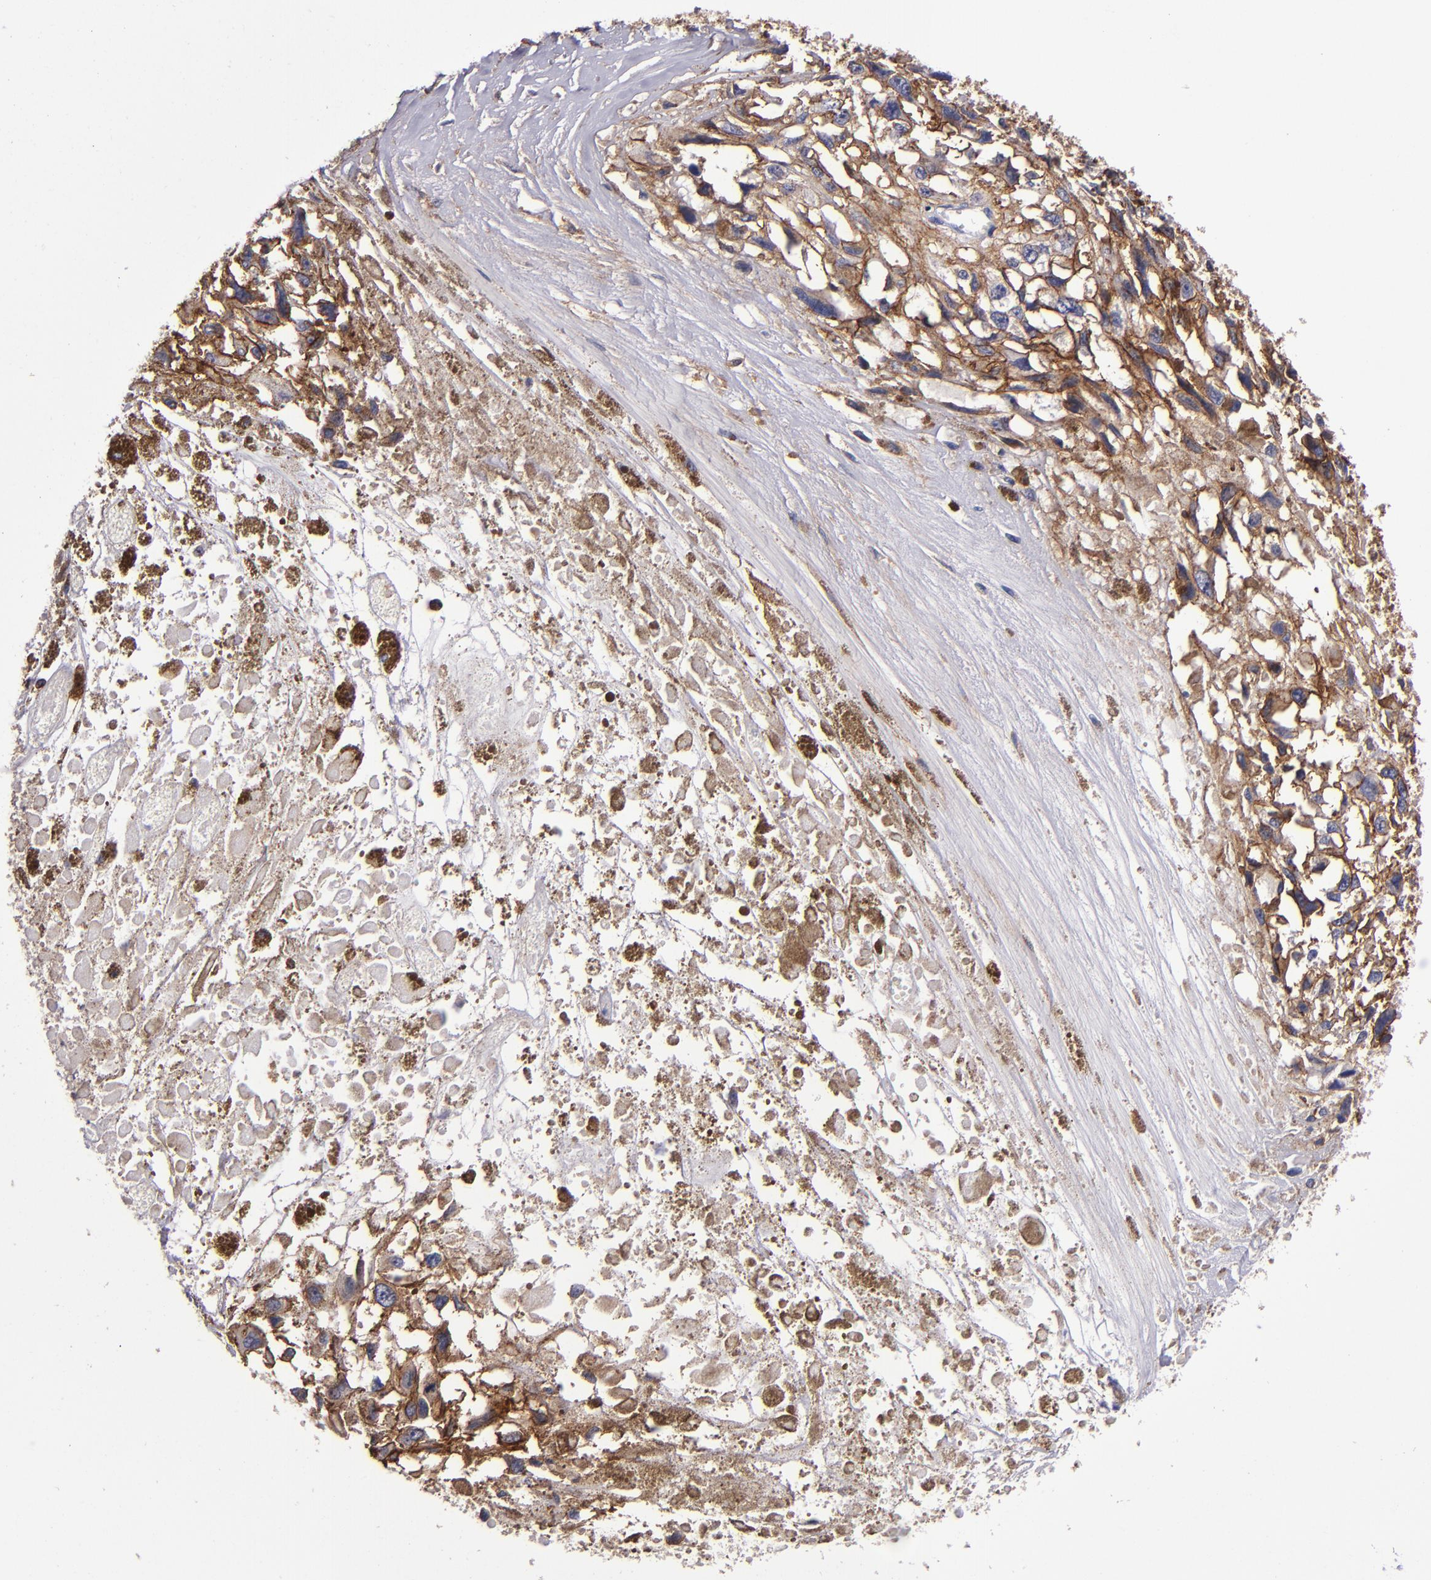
{"staining": {"intensity": "moderate", "quantity": "25%-75%", "location": "cytoplasmic/membranous"}, "tissue": "melanoma", "cell_type": "Tumor cells", "image_type": "cancer", "snomed": [{"axis": "morphology", "description": "Malignant melanoma, Metastatic site"}, {"axis": "topography", "description": "Lymph node"}], "caption": "Brown immunohistochemical staining in human melanoma demonstrates moderate cytoplasmic/membranous expression in about 25%-75% of tumor cells.", "gene": "SIRPA", "patient": {"sex": "male", "age": 59}}